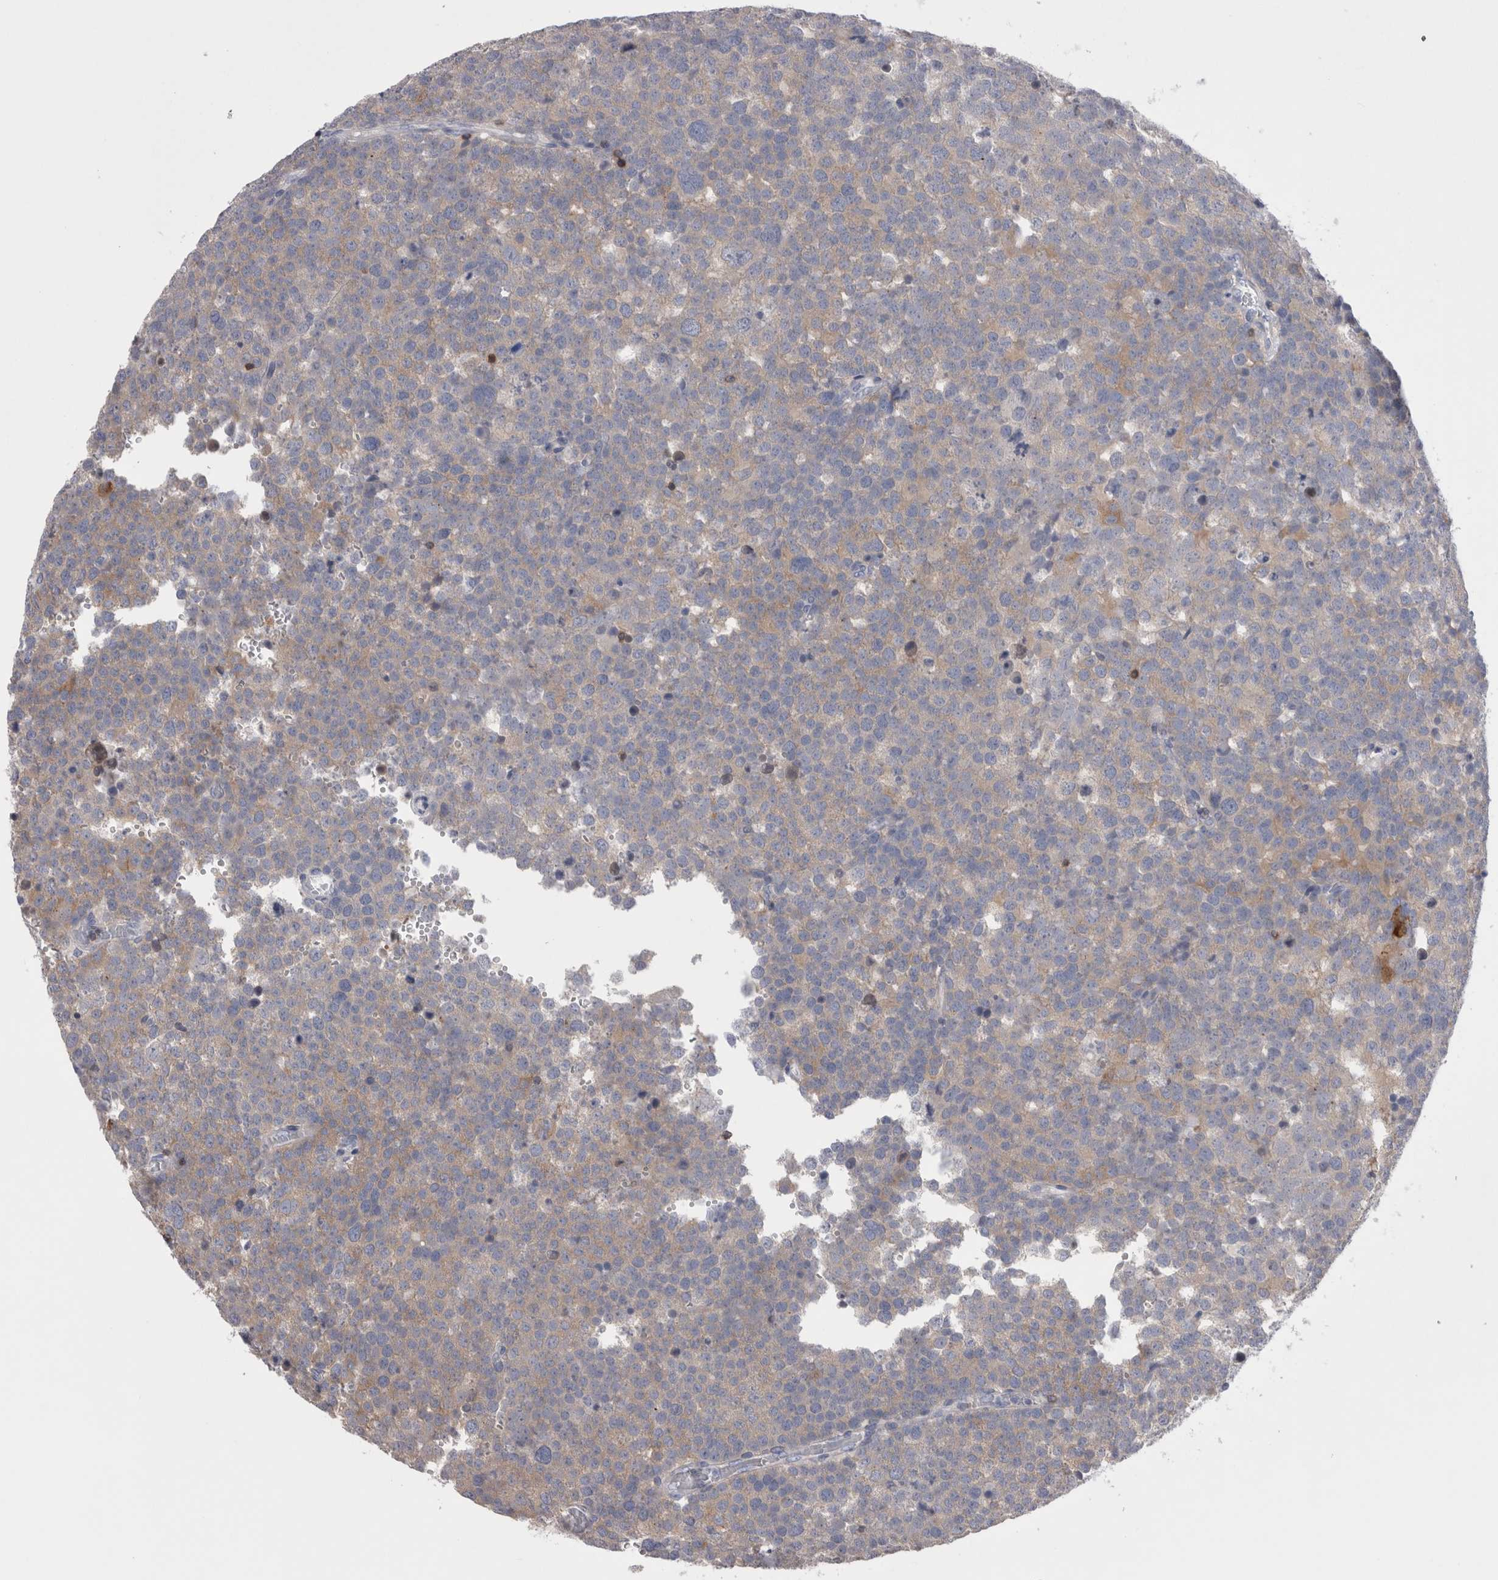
{"staining": {"intensity": "weak", "quantity": "<25%", "location": "cytoplasmic/membranous"}, "tissue": "testis cancer", "cell_type": "Tumor cells", "image_type": "cancer", "snomed": [{"axis": "morphology", "description": "Seminoma, NOS"}, {"axis": "topography", "description": "Testis"}], "caption": "Immunohistochemistry photomicrograph of neoplastic tissue: testis seminoma stained with DAB (3,3'-diaminobenzidine) reveals no significant protein positivity in tumor cells.", "gene": "DCTN6", "patient": {"sex": "male", "age": 71}}